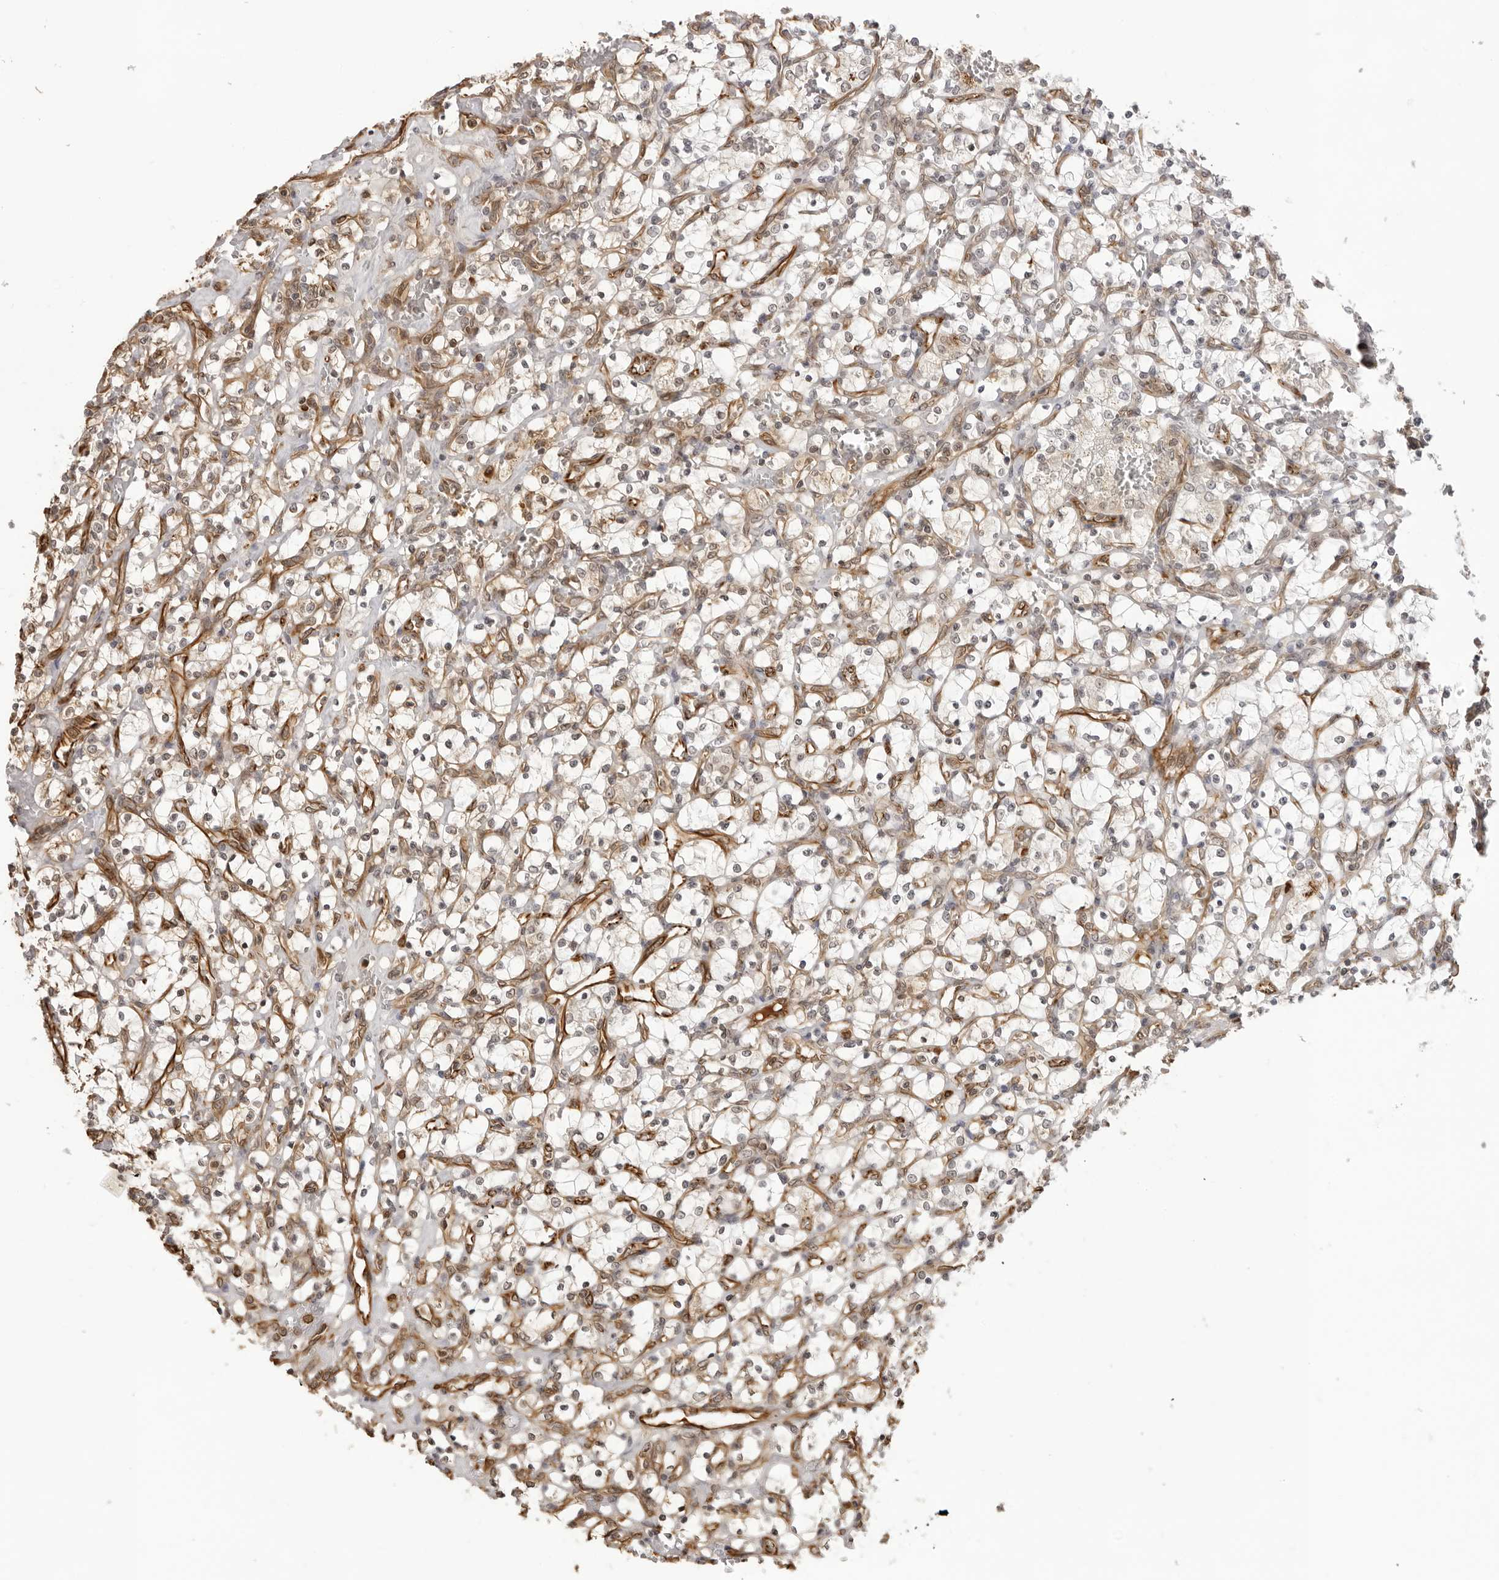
{"staining": {"intensity": "negative", "quantity": "none", "location": "none"}, "tissue": "renal cancer", "cell_type": "Tumor cells", "image_type": "cancer", "snomed": [{"axis": "morphology", "description": "Adenocarcinoma, NOS"}, {"axis": "topography", "description": "Kidney"}], "caption": "Immunohistochemistry photomicrograph of neoplastic tissue: human renal cancer stained with DAB (3,3'-diaminobenzidine) reveals no significant protein expression in tumor cells. (DAB immunohistochemistry, high magnification).", "gene": "DYNLT5", "patient": {"sex": "female", "age": 69}}